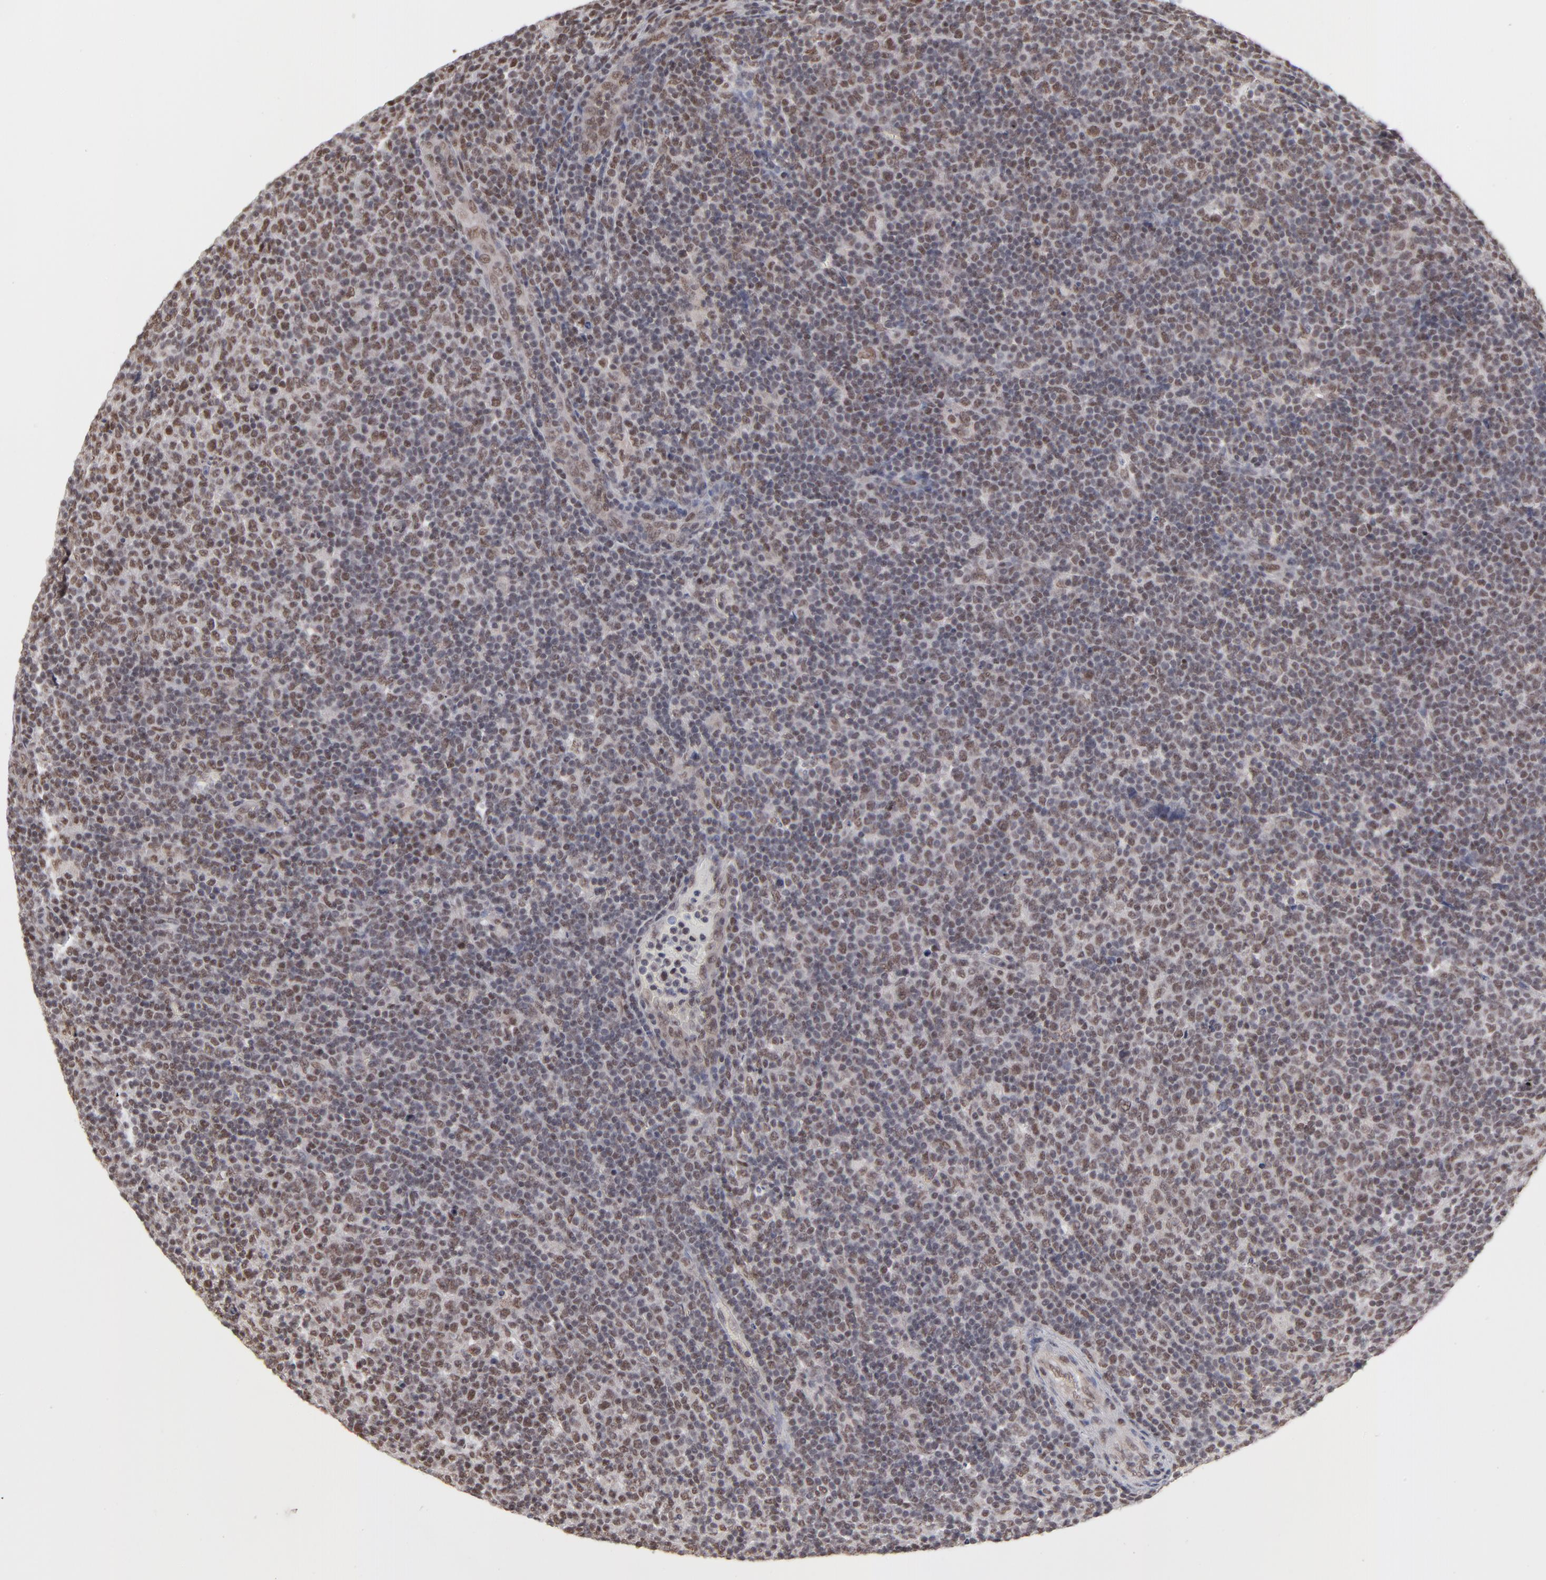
{"staining": {"intensity": "moderate", "quantity": "25%-75%", "location": "nuclear"}, "tissue": "lymphoma", "cell_type": "Tumor cells", "image_type": "cancer", "snomed": [{"axis": "morphology", "description": "Malignant lymphoma, non-Hodgkin's type, Low grade"}, {"axis": "topography", "description": "Lymph node"}], "caption": "Malignant lymphoma, non-Hodgkin's type (low-grade) was stained to show a protein in brown. There is medium levels of moderate nuclear staining in about 25%-75% of tumor cells.", "gene": "ZNF3", "patient": {"sex": "male", "age": 70}}